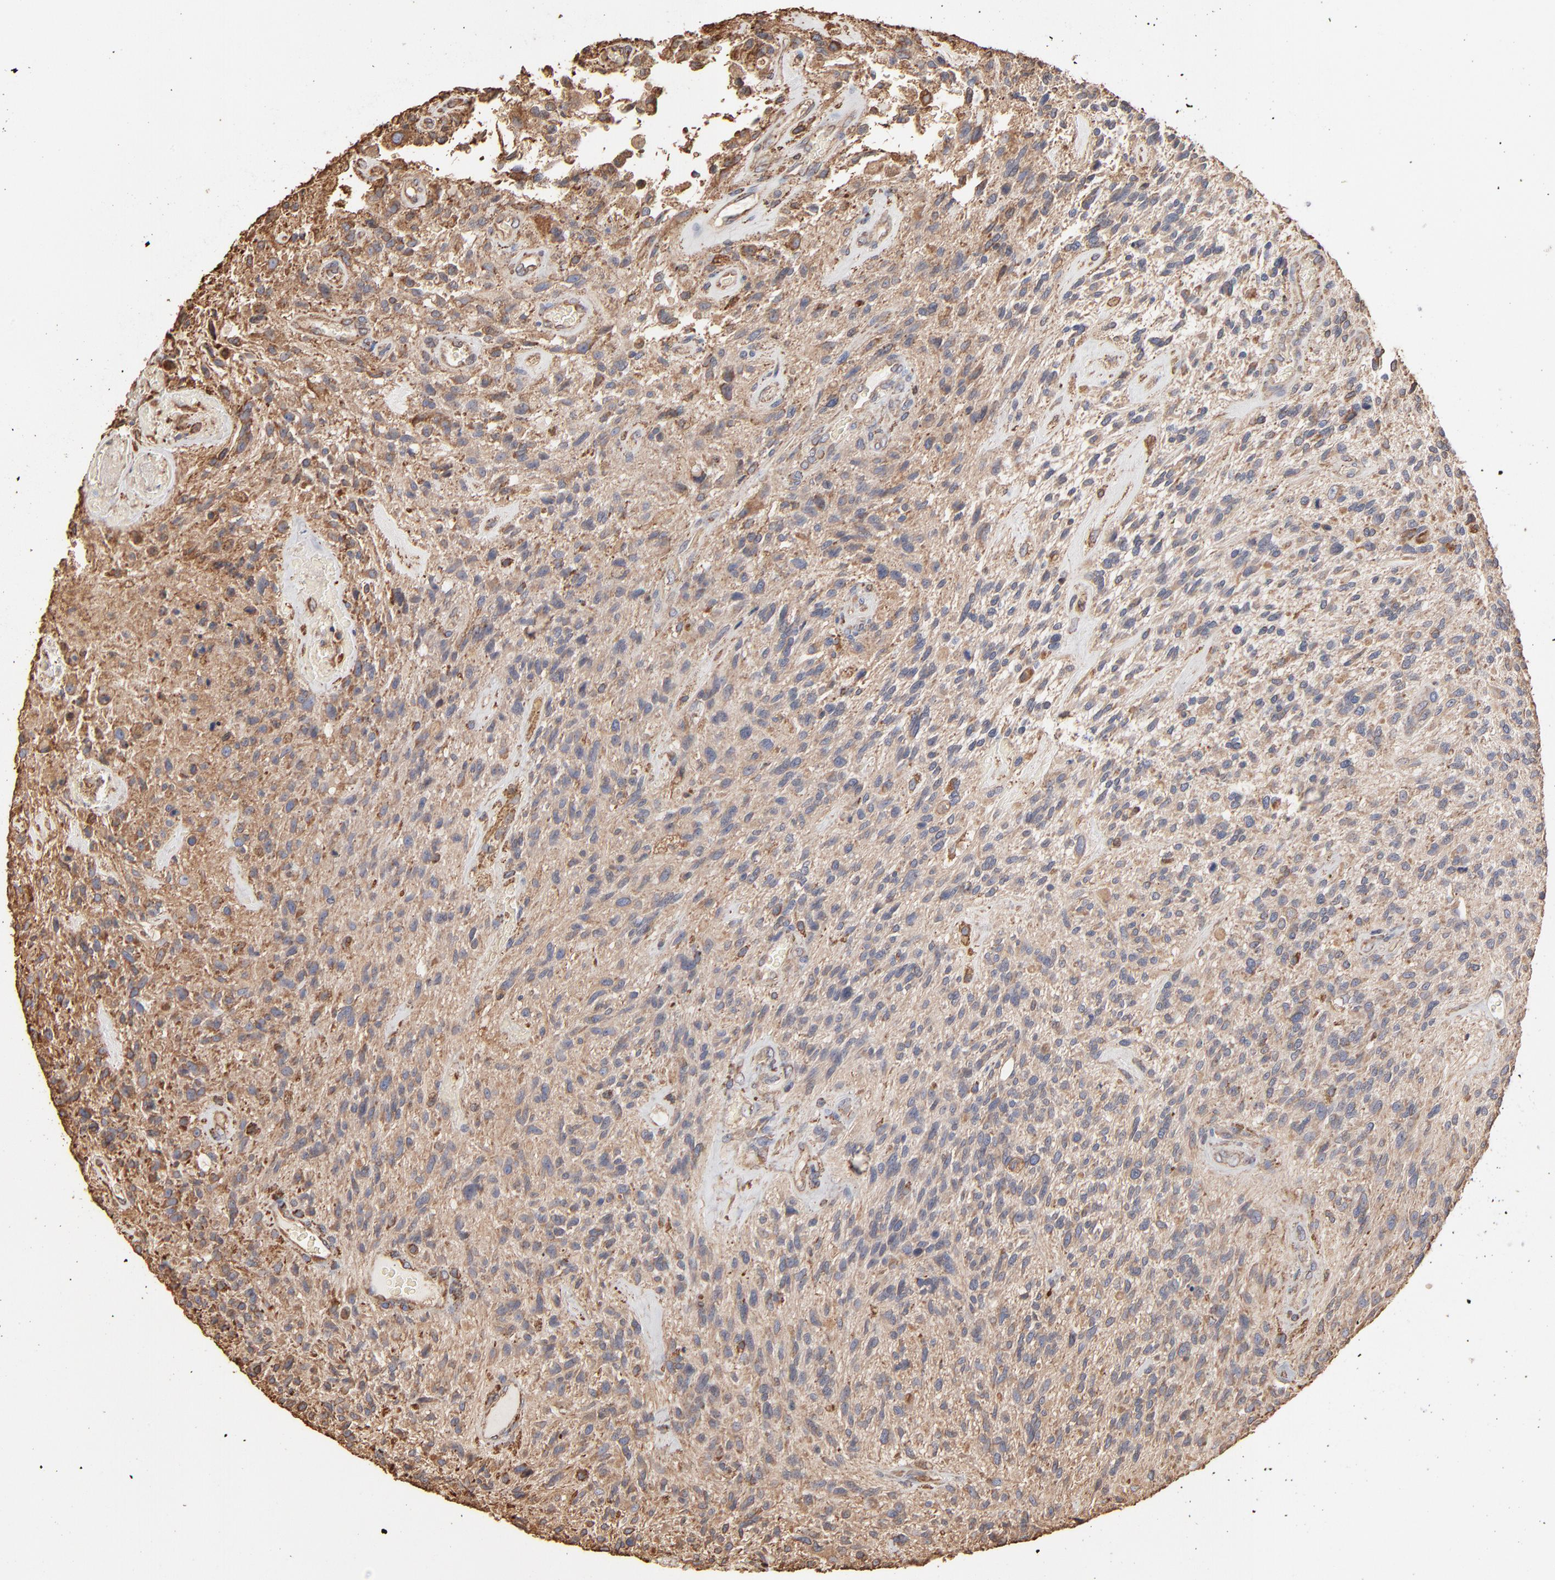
{"staining": {"intensity": "weak", "quantity": ">75%", "location": "cytoplasmic/membranous"}, "tissue": "glioma", "cell_type": "Tumor cells", "image_type": "cancer", "snomed": [{"axis": "morphology", "description": "Normal tissue, NOS"}, {"axis": "morphology", "description": "Glioma, malignant, High grade"}, {"axis": "topography", "description": "Cerebral cortex"}], "caption": "Glioma tissue shows weak cytoplasmic/membranous staining in about >75% of tumor cells", "gene": "PDIA3", "patient": {"sex": "male", "age": 75}}